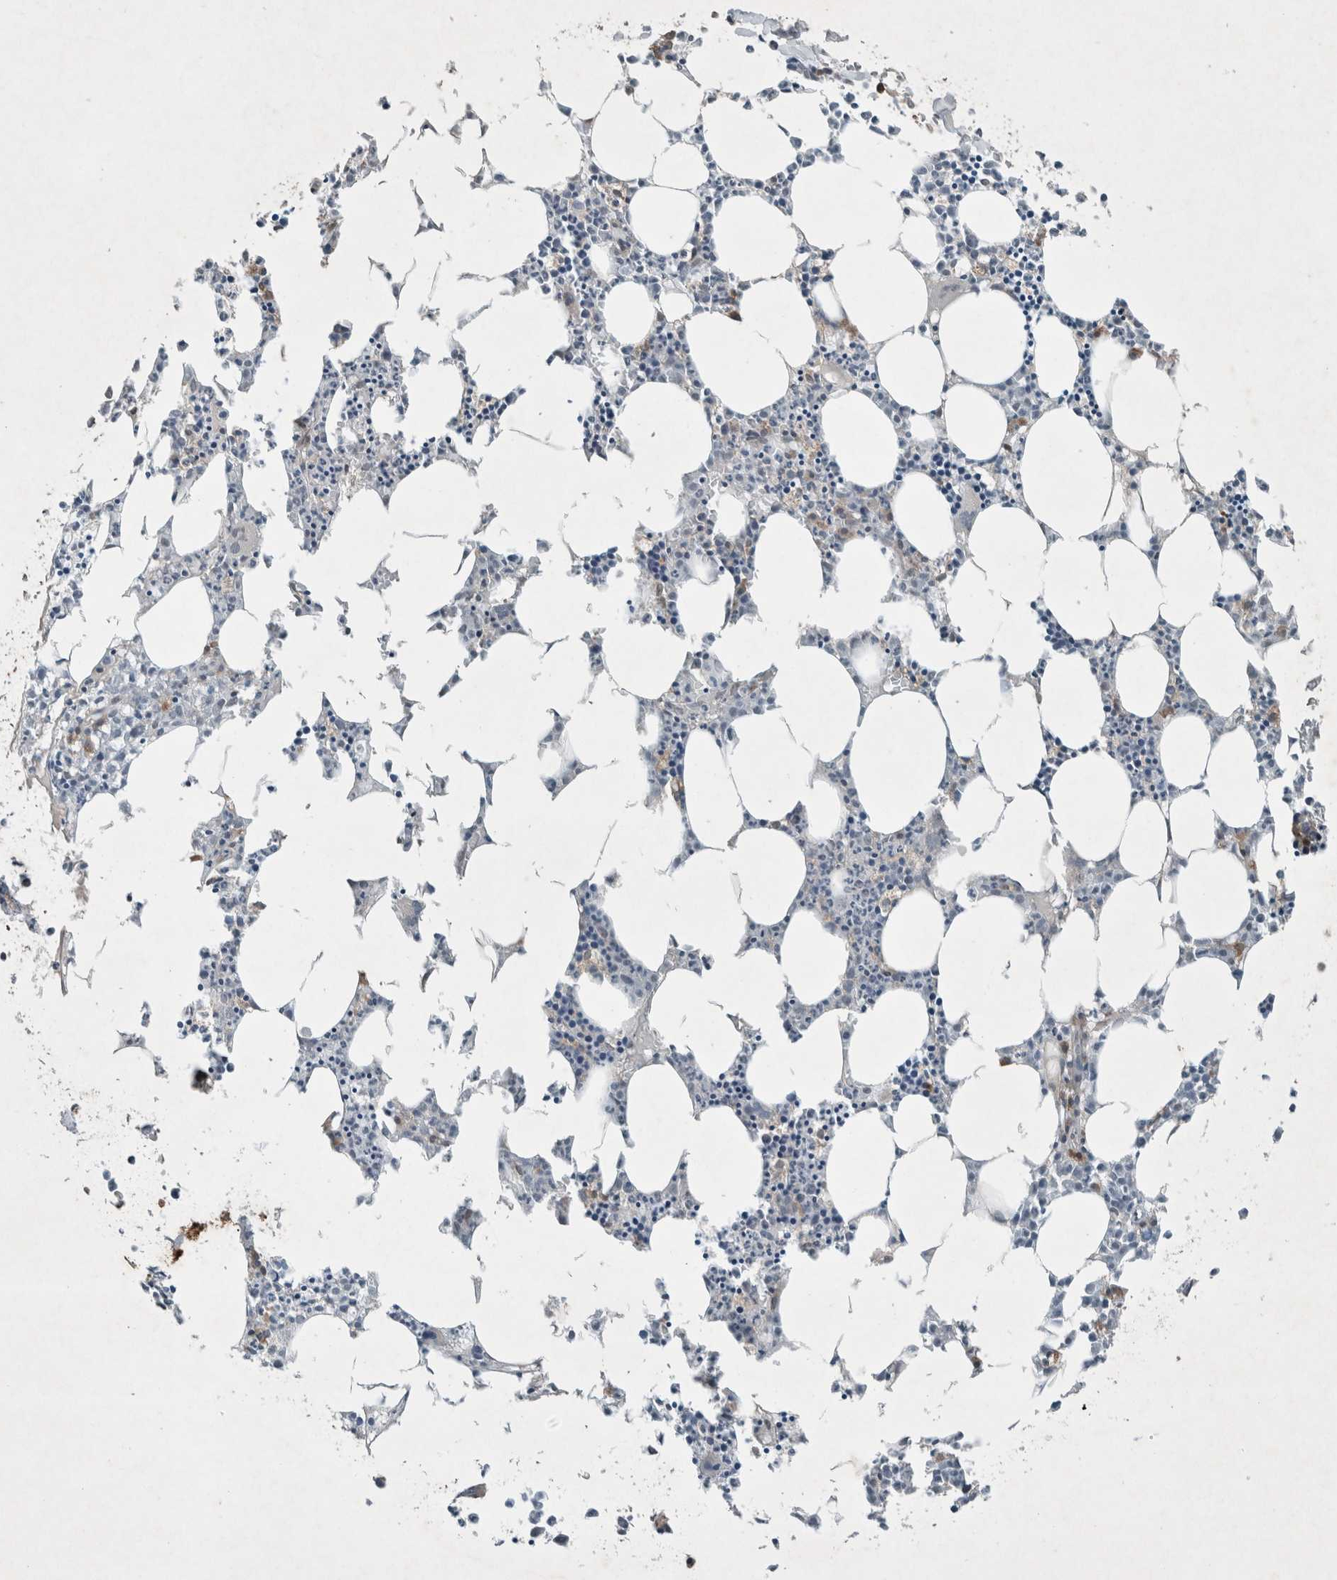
{"staining": {"intensity": "negative", "quantity": "none", "location": "none"}, "tissue": "bone marrow", "cell_type": "Hematopoietic cells", "image_type": "normal", "snomed": [{"axis": "morphology", "description": "Normal tissue, NOS"}, {"axis": "morphology", "description": "Inflammation, NOS"}, {"axis": "topography", "description": "Bone marrow"}], "caption": "Immunohistochemistry (IHC) photomicrograph of unremarkable human bone marrow stained for a protein (brown), which reveals no expression in hematopoietic cells. The staining is performed using DAB brown chromogen with nuclei counter-stained in using hematoxylin.", "gene": "ENSG00000285245", "patient": {"sex": "female", "age": 62}}